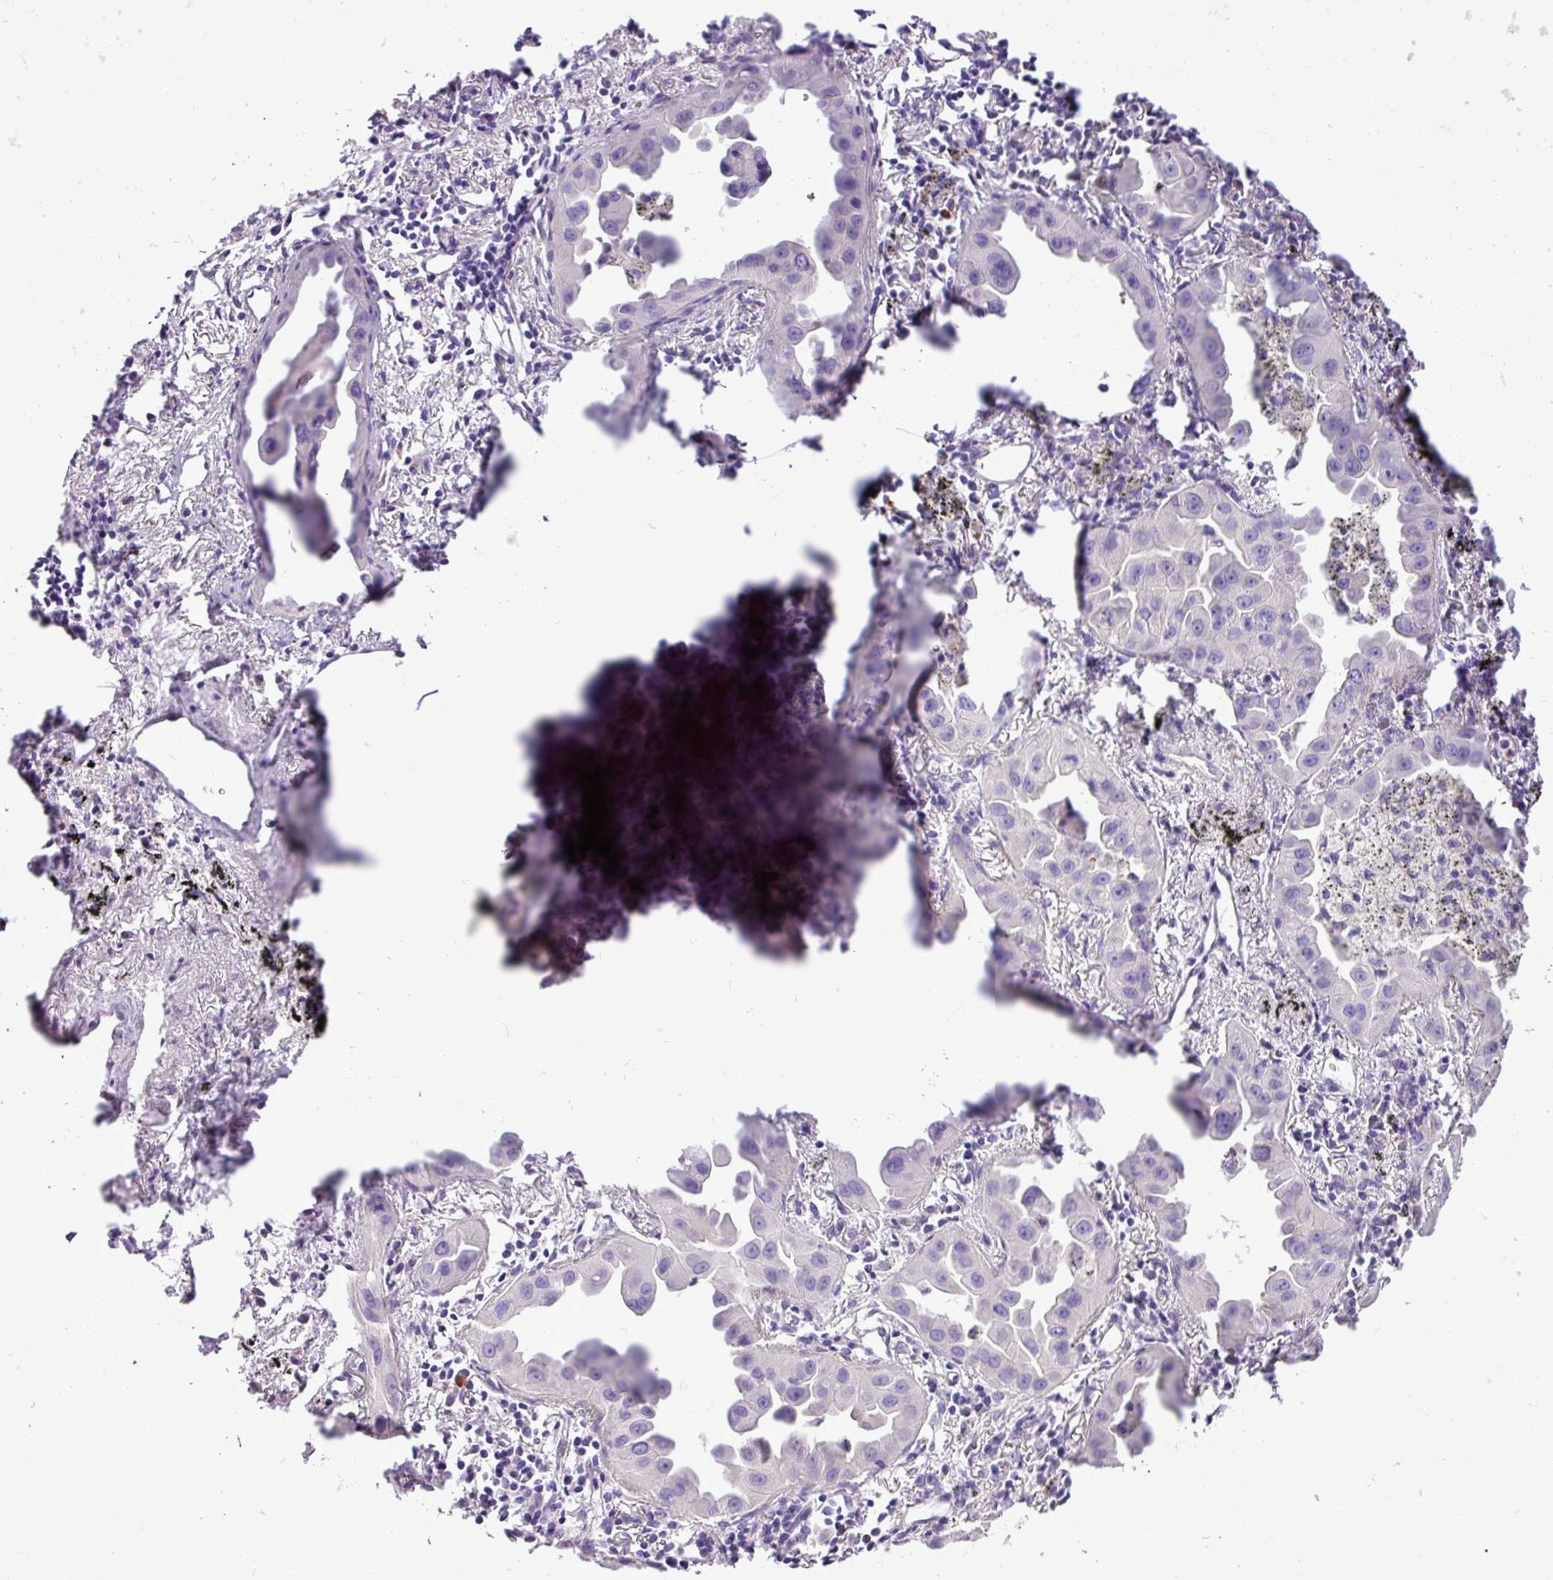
{"staining": {"intensity": "negative", "quantity": "none", "location": "none"}, "tissue": "lung cancer", "cell_type": "Tumor cells", "image_type": "cancer", "snomed": [{"axis": "morphology", "description": "Adenocarcinoma, NOS"}, {"axis": "topography", "description": "Lung"}], "caption": "Tumor cells are negative for protein expression in human lung adenocarcinoma.", "gene": "C11orf91", "patient": {"sex": "male", "age": 68}}